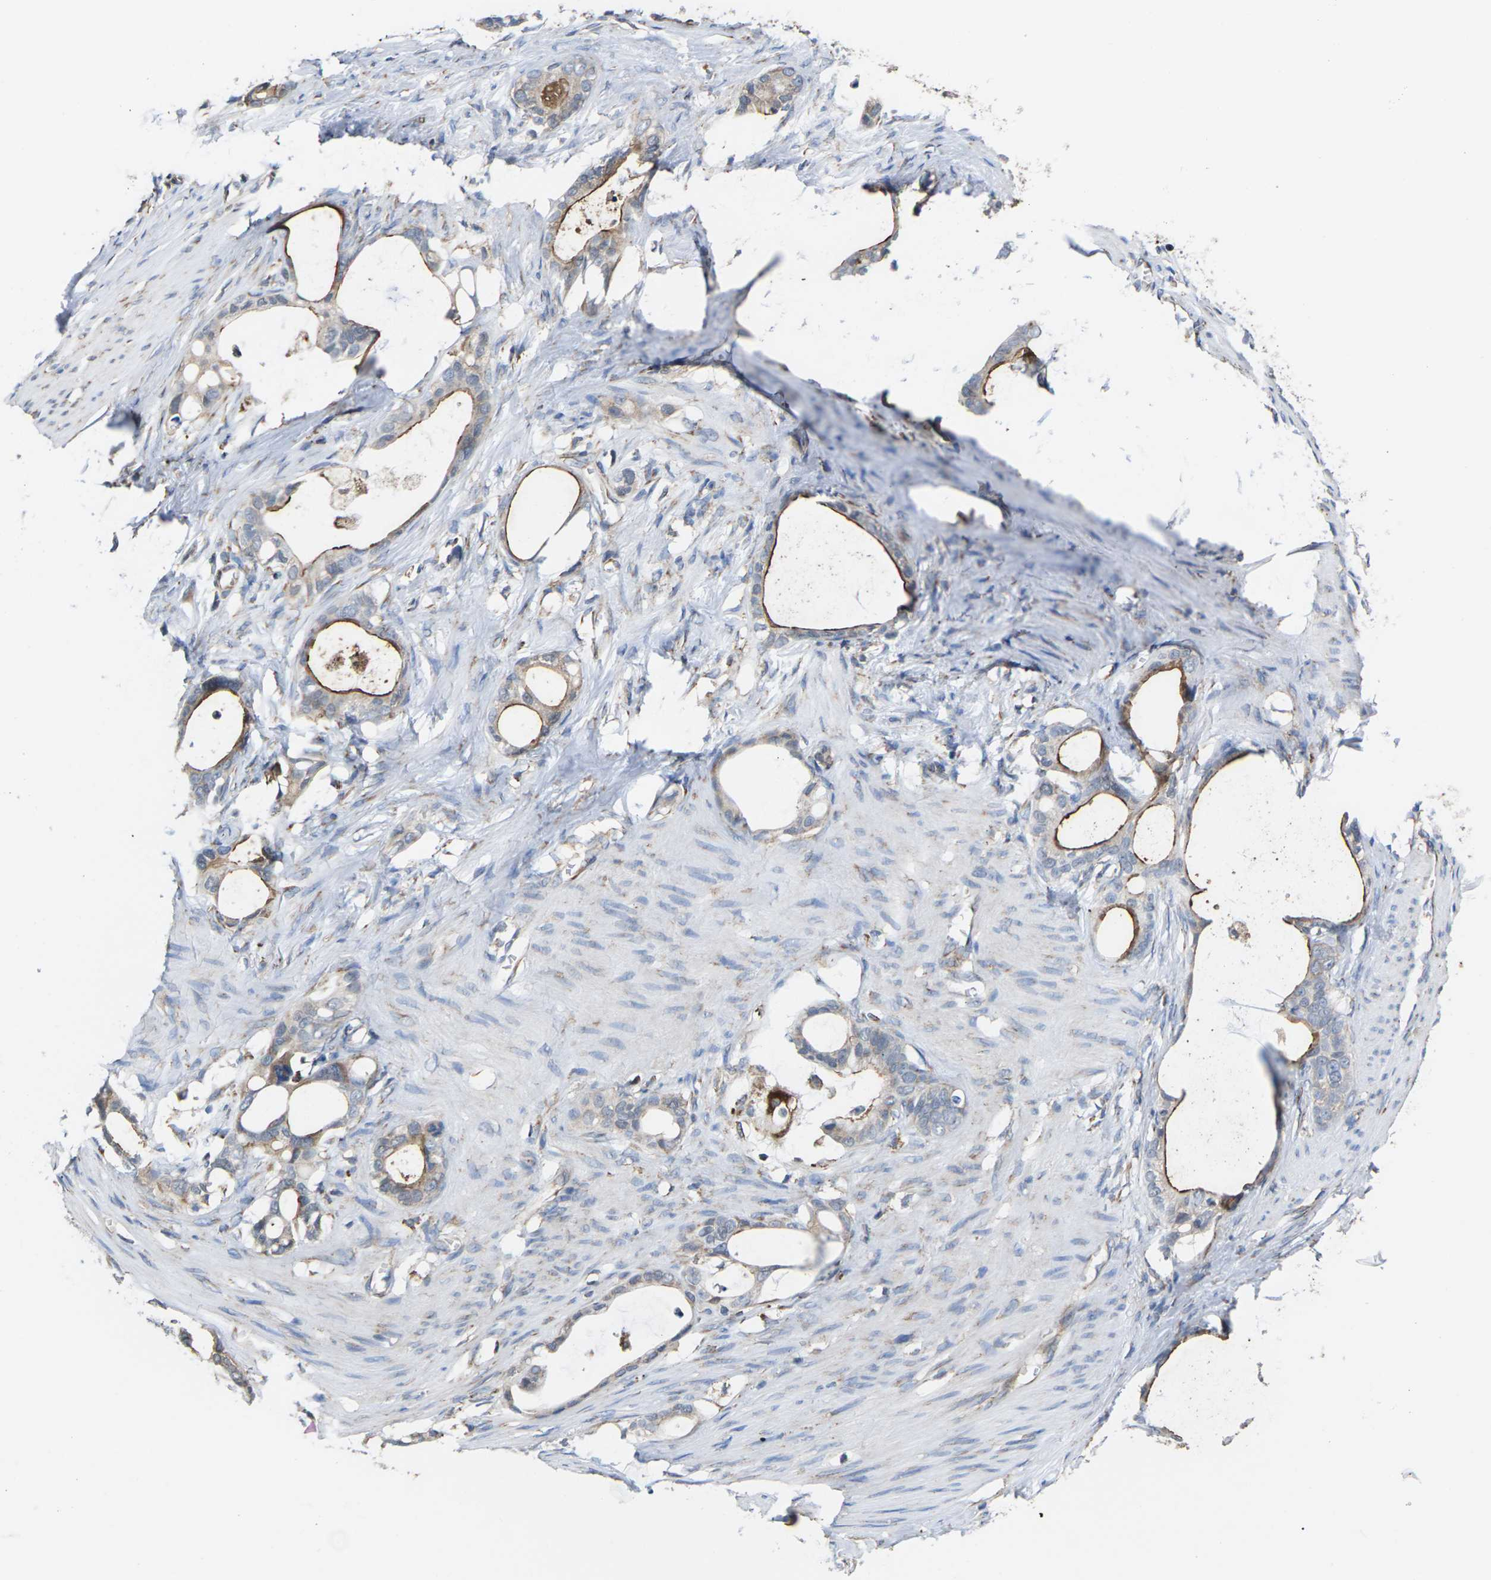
{"staining": {"intensity": "moderate", "quantity": "25%-75%", "location": "cytoplasmic/membranous"}, "tissue": "stomach cancer", "cell_type": "Tumor cells", "image_type": "cancer", "snomed": [{"axis": "morphology", "description": "Adenocarcinoma, NOS"}, {"axis": "topography", "description": "Stomach"}], "caption": "The histopathology image displays a brown stain indicating the presence of a protein in the cytoplasmic/membranous of tumor cells in stomach cancer.", "gene": "PDZK1IP1", "patient": {"sex": "female", "age": 75}}